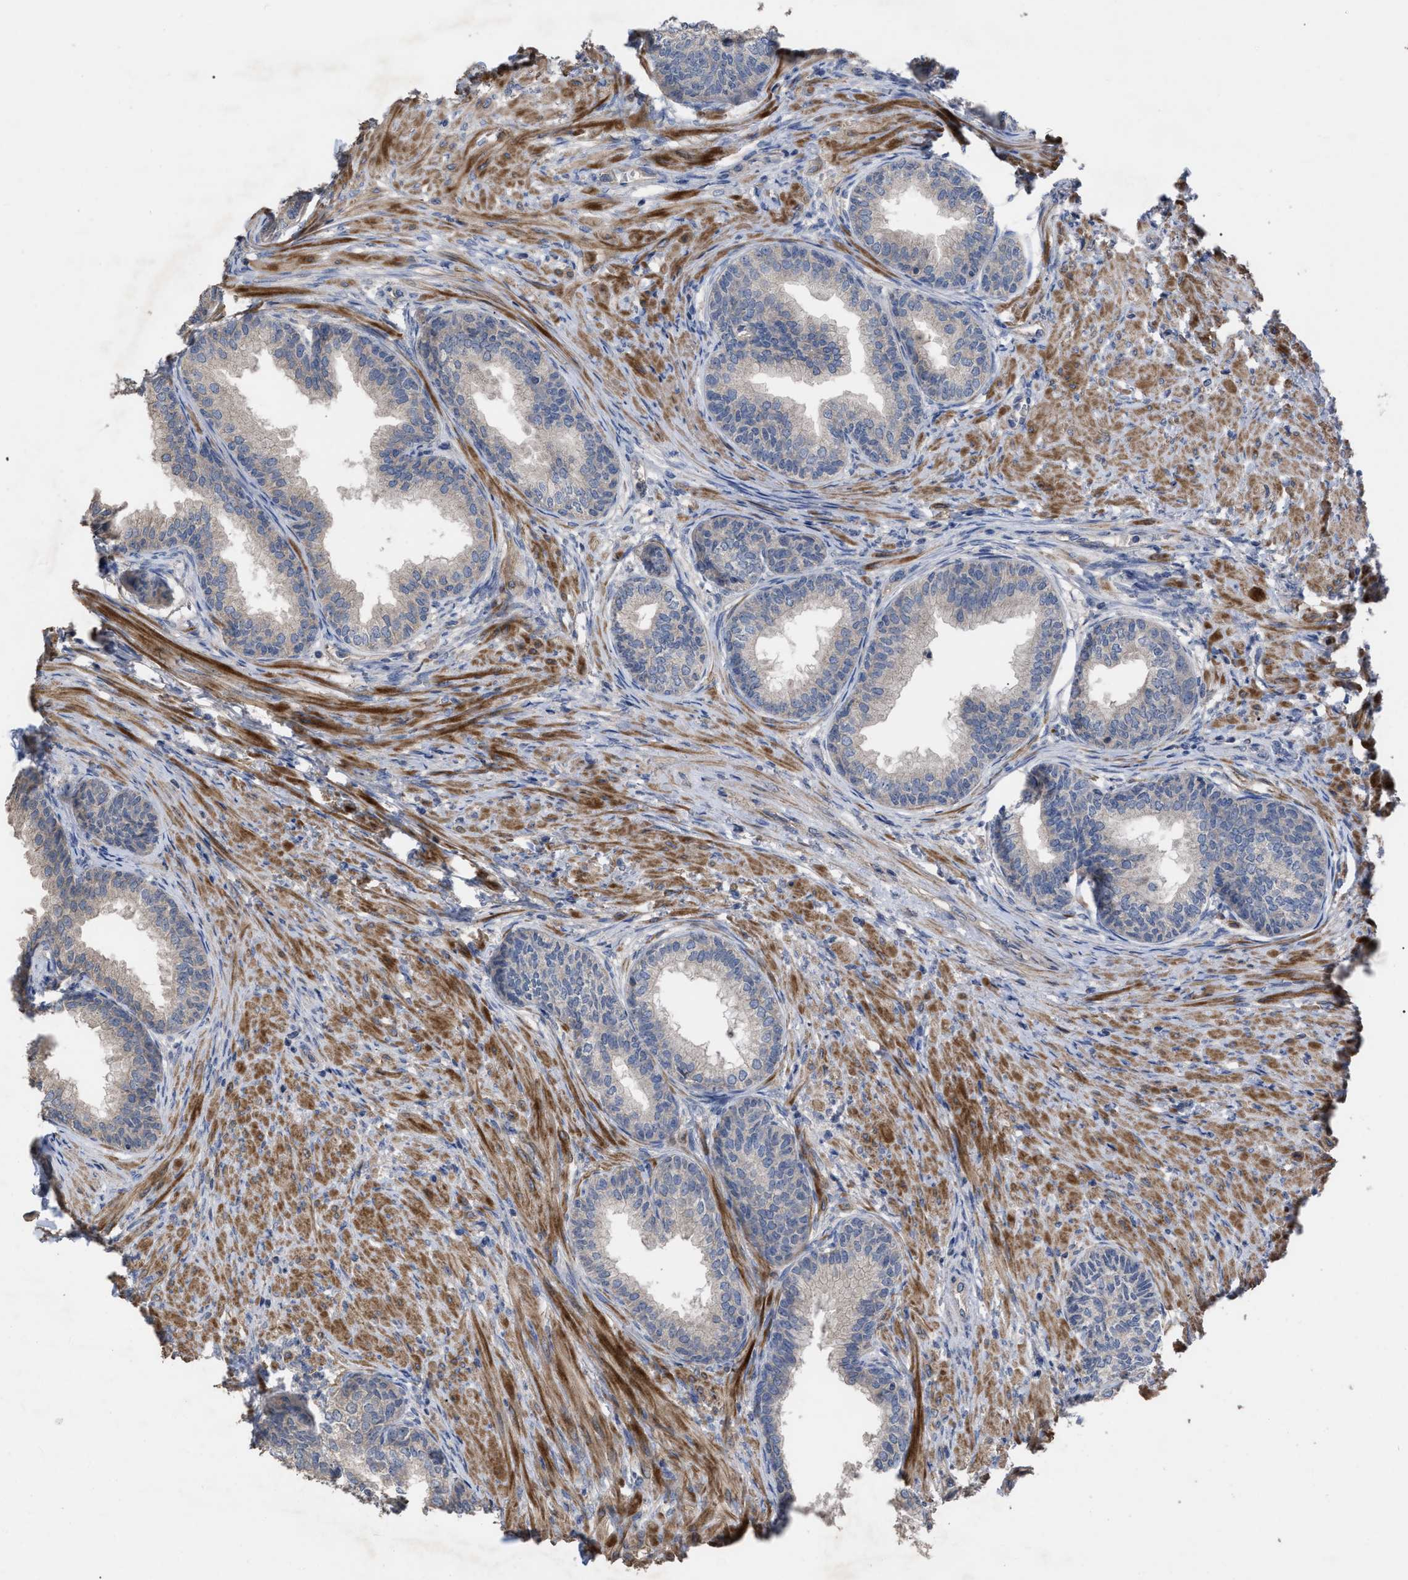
{"staining": {"intensity": "weak", "quantity": "25%-75%", "location": "cytoplasmic/membranous"}, "tissue": "prostate", "cell_type": "Glandular cells", "image_type": "normal", "snomed": [{"axis": "morphology", "description": "Normal tissue, NOS"}, {"axis": "topography", "description": "Prostate"}], "caption": "IHC micrograph of normal prostate: human prostate stained using IHC exhibits low levels of weak protein expression localized specifically in the cytoplasmic/membranous of glandular cells, appearing as a cytoplasmic/membranous brown color.", "gene": "BTN2A1", "patient": {"sex": "male", "age": 76}}